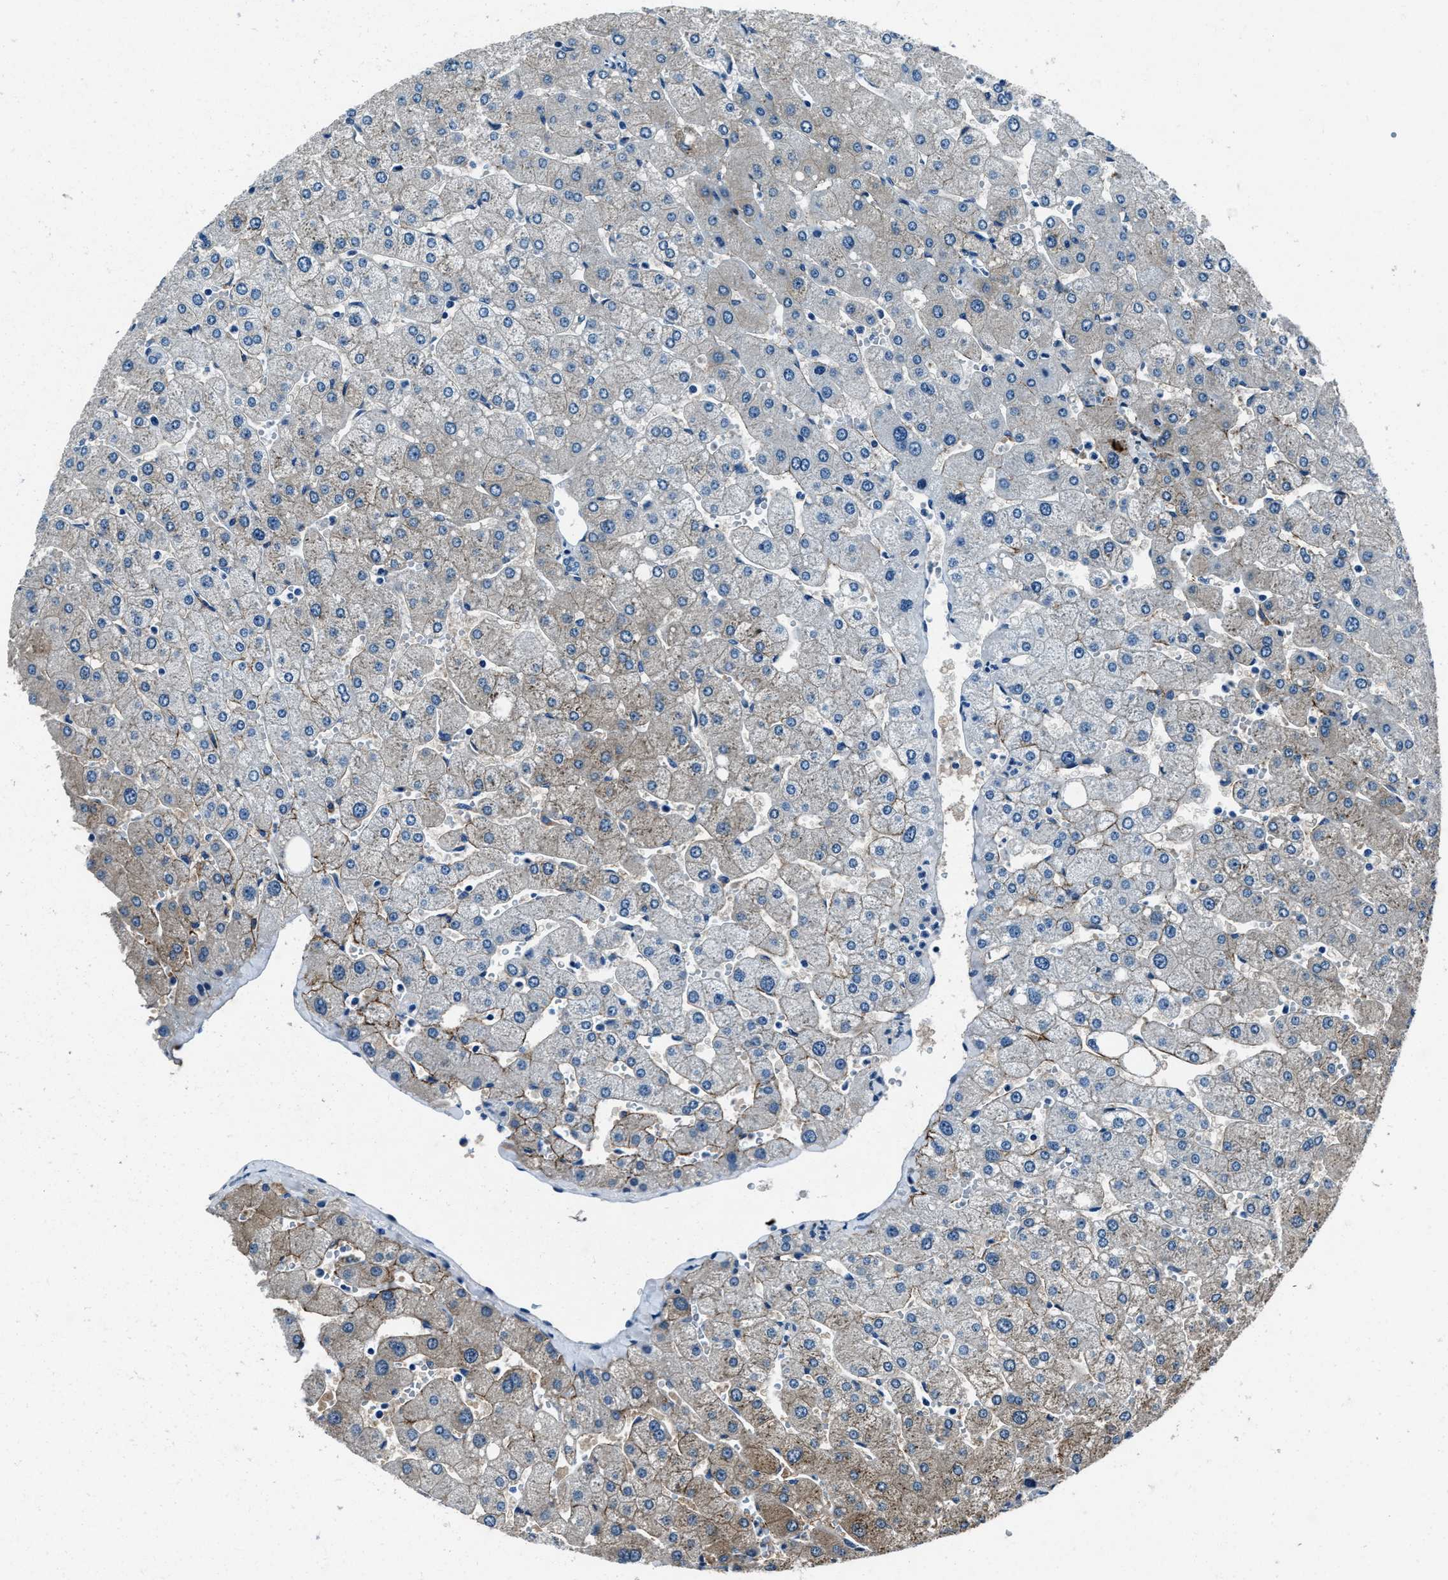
{"staining": {"intensity": "negative", "quantity": "none", "location": "none"}, "tissue": "liver", "cell_type": "Cholangiocytes", "image_type": "normal", "snomed": [{"axis": "morphology", "description": "Normal tissue, NOS"}, {"axis": "topography", "description": "Liver"}], "caption": "DAB immunohistochemical staining of benign liver exhibits no significant expression in cholangiocytes.", "gene": "PTPDC1", "patient": {"sex": "male", "age": 55}}